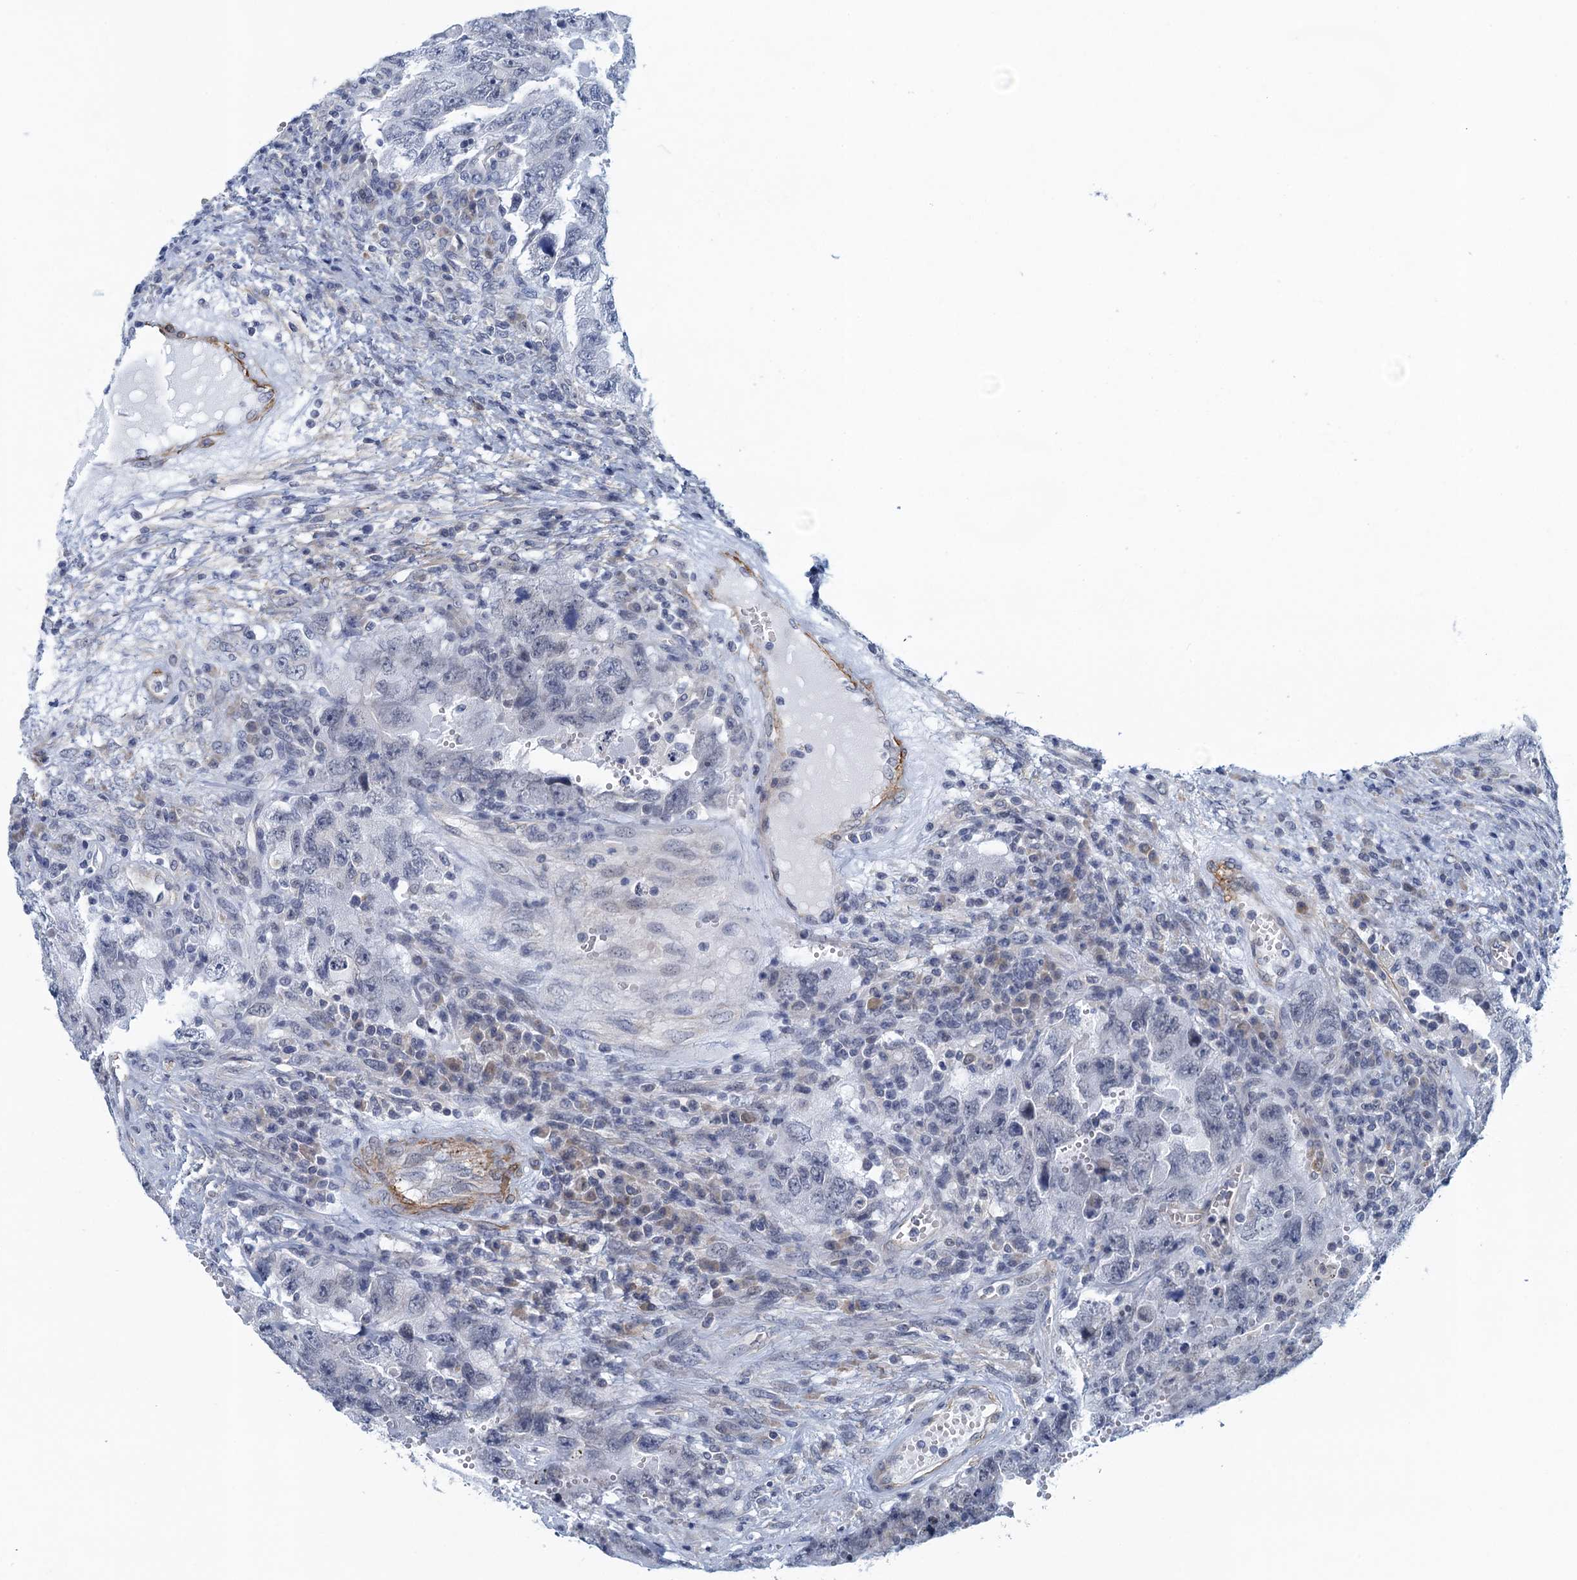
{"staining": {"intensity": "negative", "quantity": "none", "location": "none"}, "tissue": "testis cancer", "cell_type": "Tumor cells", "image_type": "cancer", "snomed": [{"axis": "morphology", "description": "Carcinoma, Embryonal, NOS"}, {"axis": "topography", "description": "Testis"}], "caption": "An immunohistochemistry micrograph of testis embryonal carcinoma is shown. There is no staining in tumor cells of testis embryonal carcinoma.", "gene": "ALG2", "patient": {"sex": "male", "age": 26}}